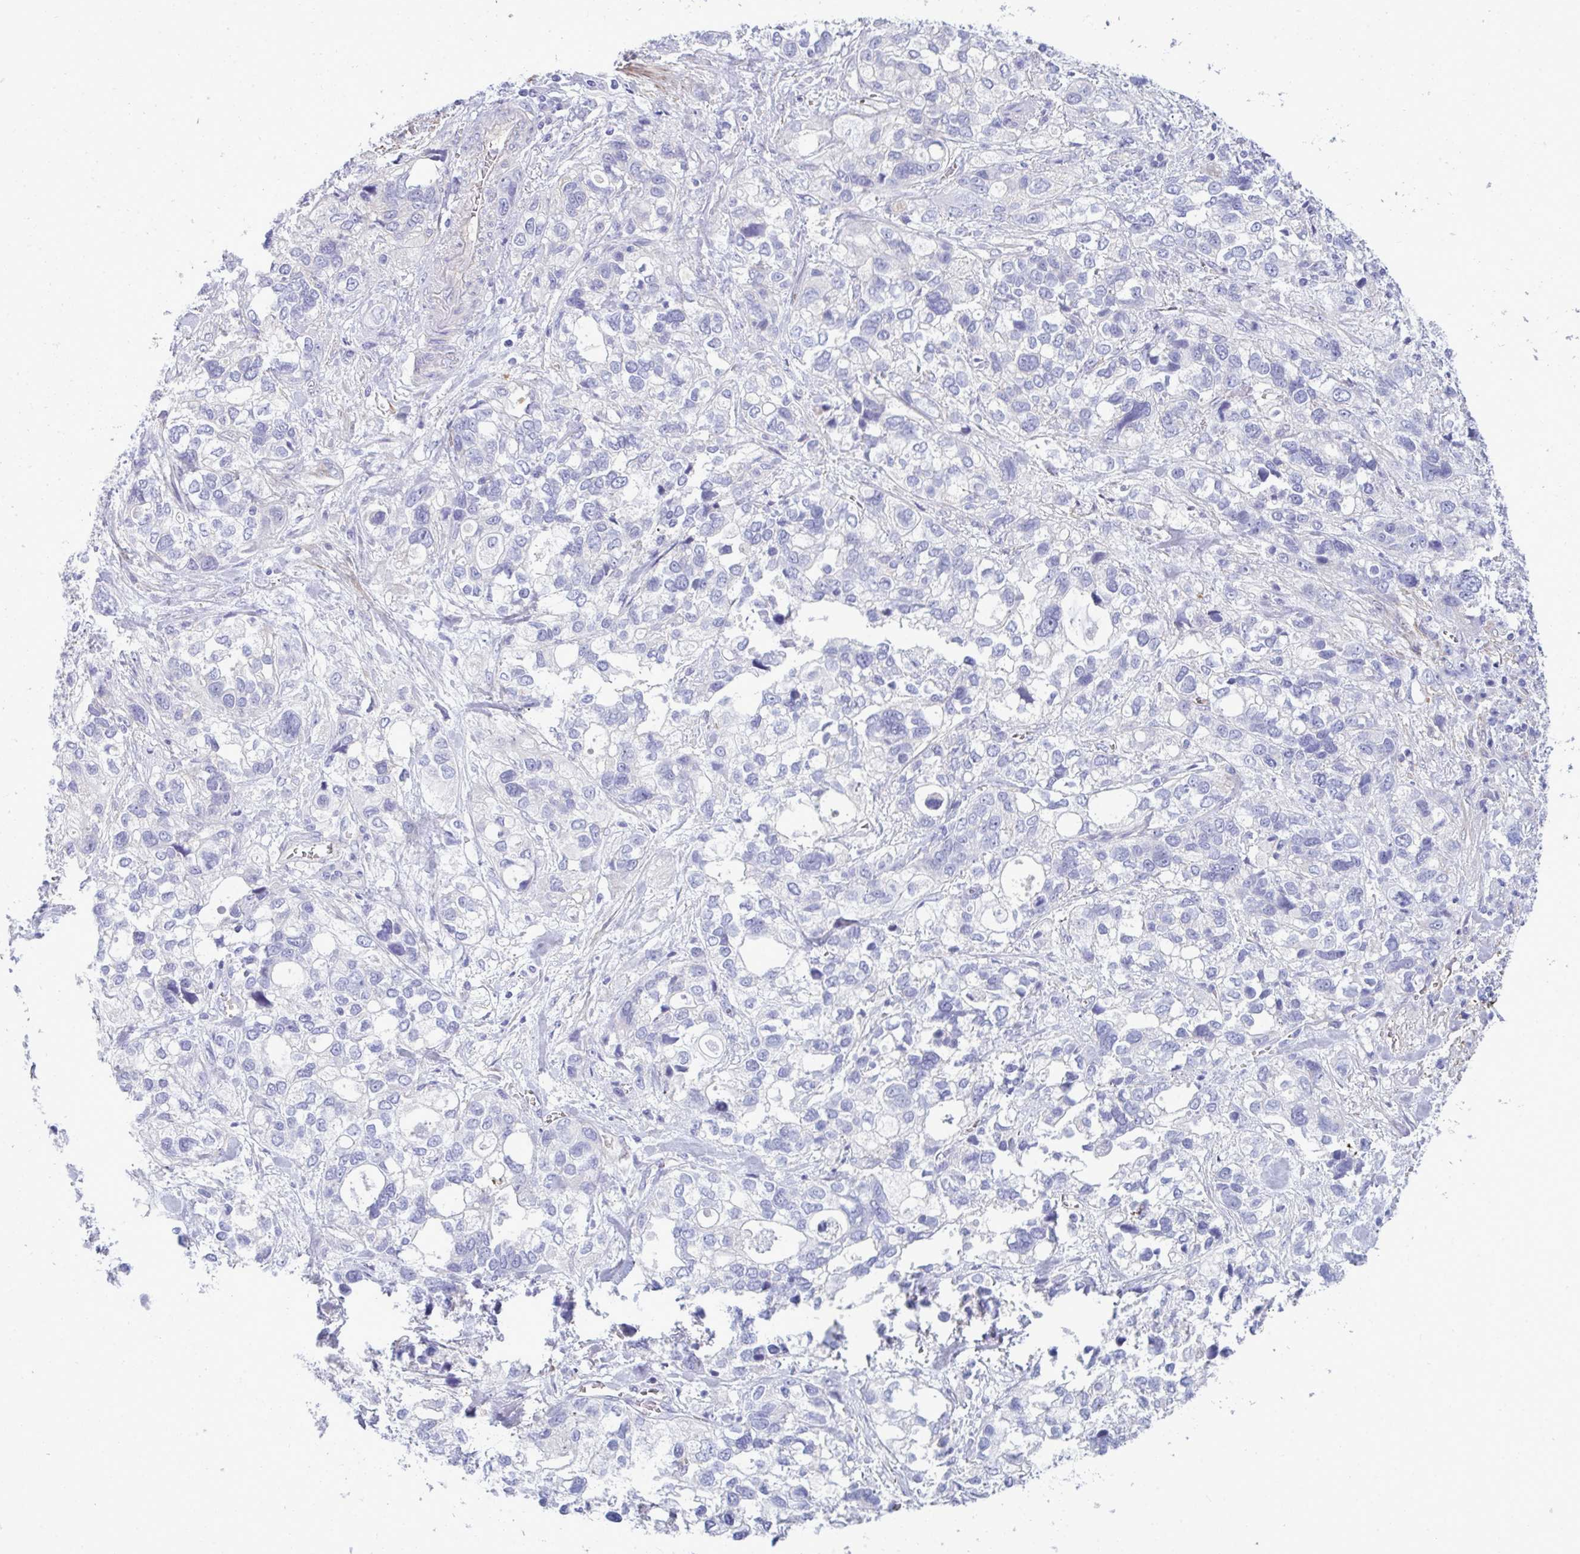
{"staining": {"intensity": "negative", "quantity": "none", "location": "none"}, "tissue": "stomach cancer", "cell_type": "Tumor cells", "image_type": "cancer", "snomed": [{"axis": "morphology", "description": "Adenocarcinoma, NOS"}, {"axis": "topography", "description": "Stomach, upper"}], "caption": "Stomach adenocarcinoma stained for a protein using IHC displays no expression tumor cells.", "gene": "MYH10", "patient": {"sex": "female", "age": 81}}